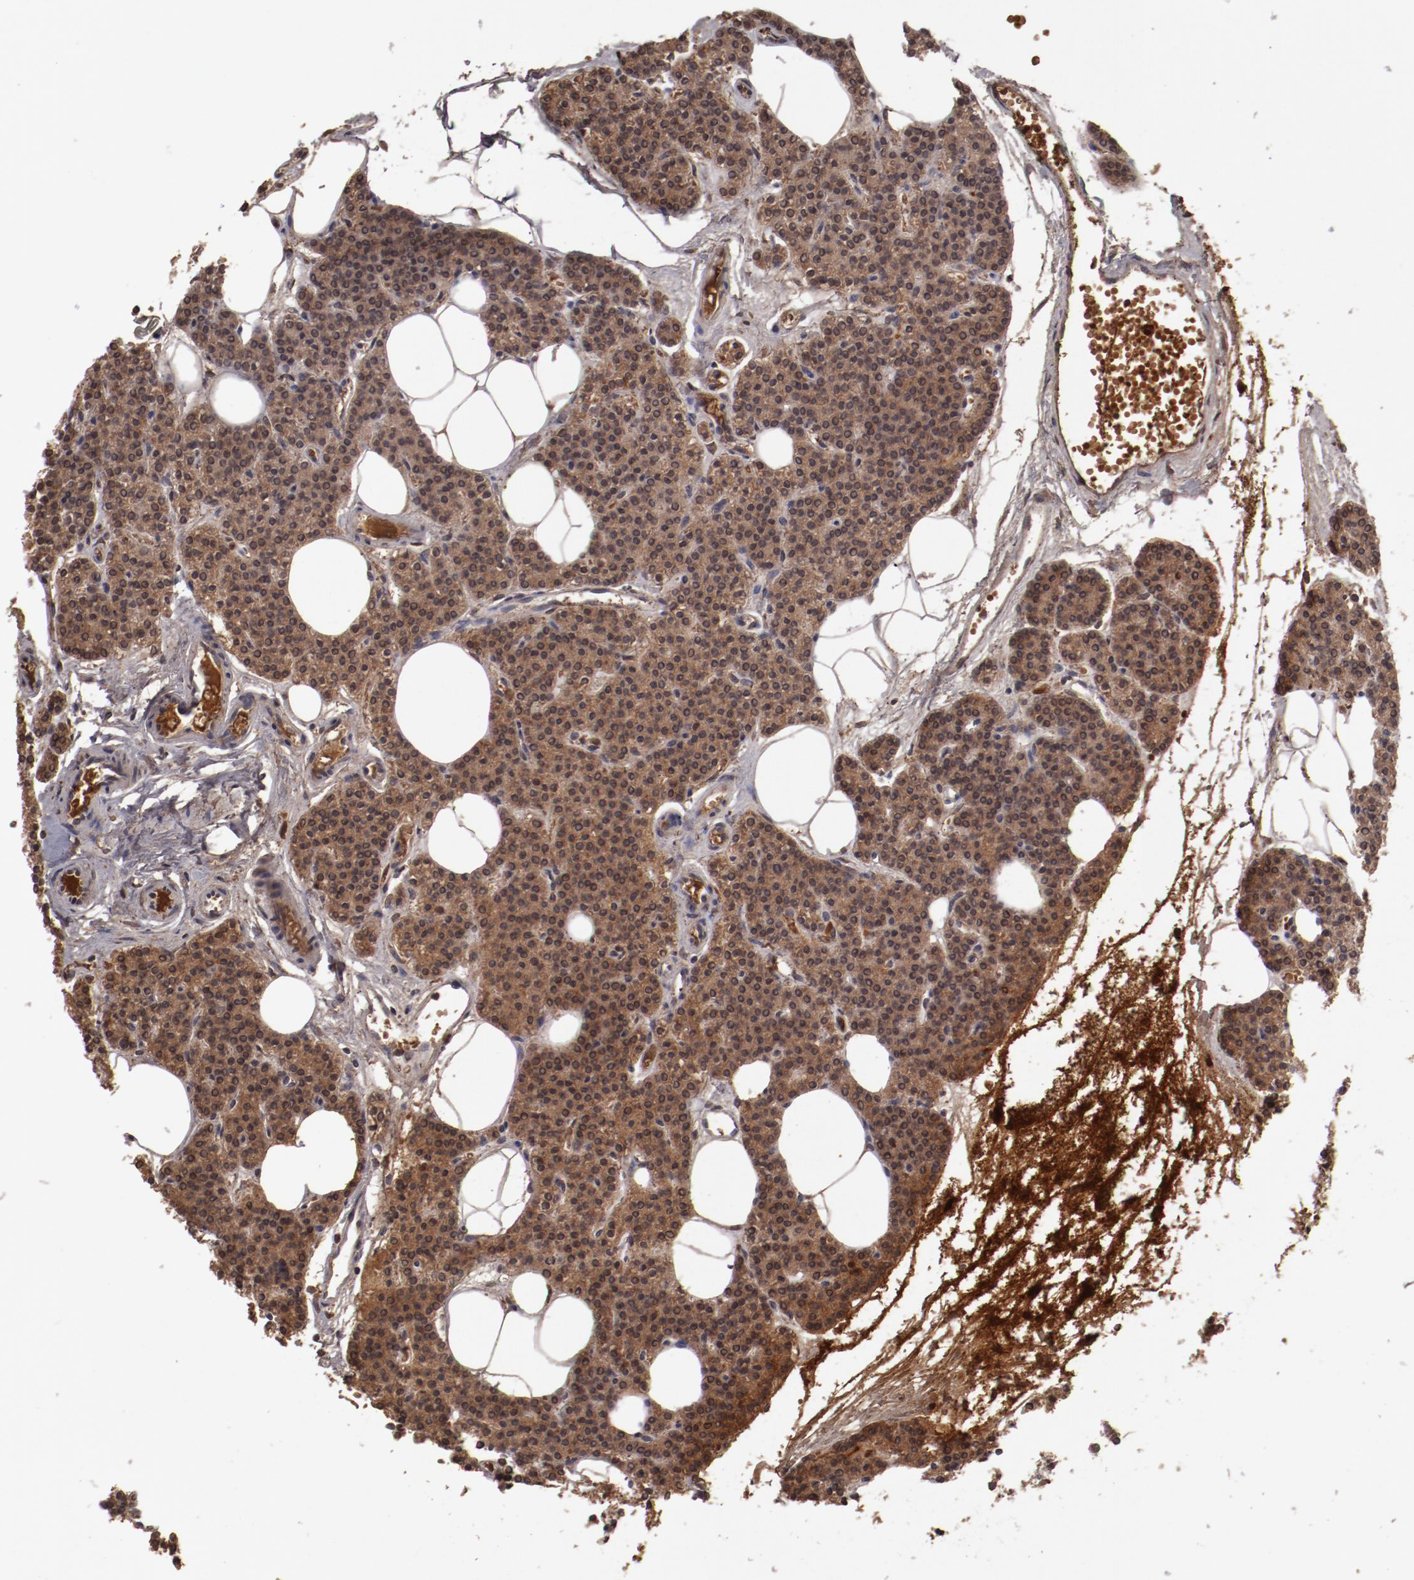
{"staining": {"intensity": "moderate", "quantity": ">75%", "location": "cytoplasmic/membranous"}, "tissue": "parathyroid gland", "cell_type": "Glandular cells", "image_type": "normal", "snomed": [{"axis": "morphology", "description": "Normal tissue, NOS"}, {"axis": "topography", "description": "Parathyroid gland"}], "caption": "A high-resolution histopathology image shows IHC staining of benign parathyroid gland, which demonstrates moderate cytoplasmic/membranous positivity in approximately >75% of glandular cells.", "gene": "CP", "patient": {"sex": "male", "age": 24}}